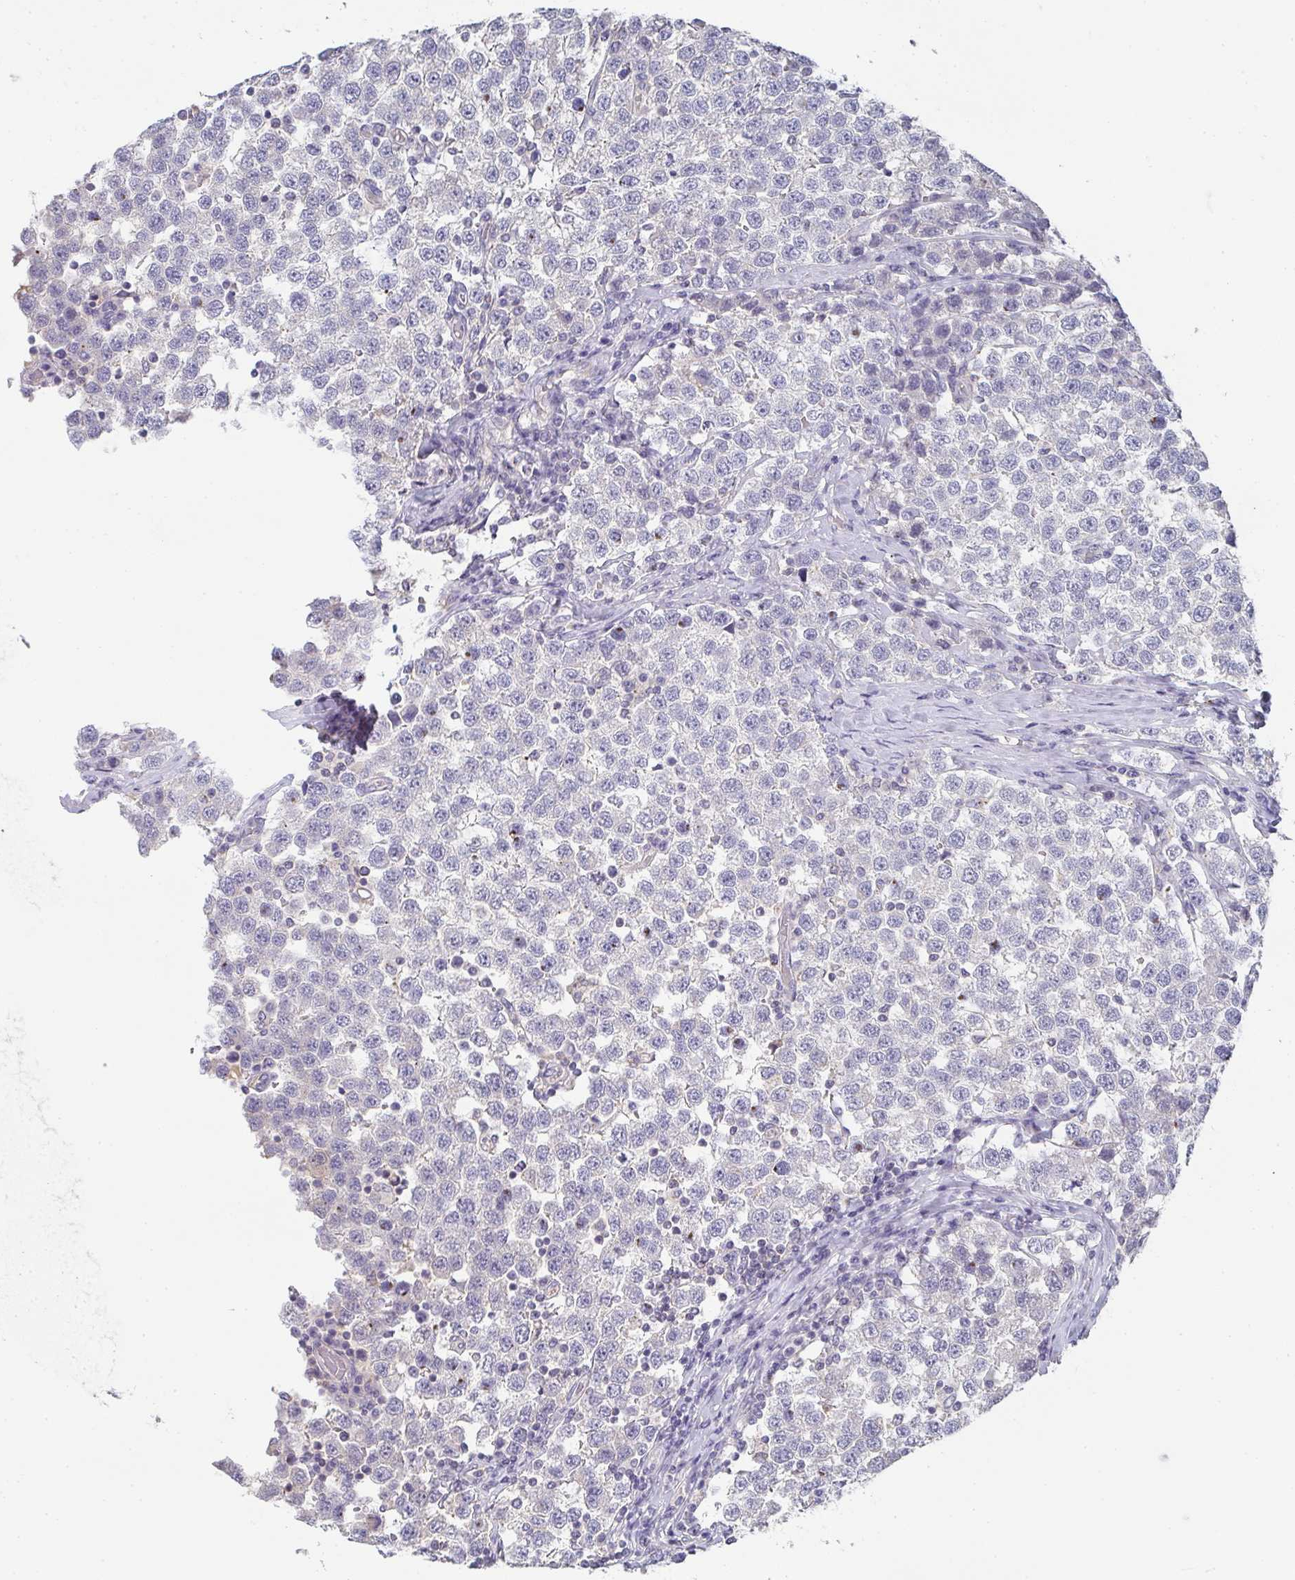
{"staining": {"intensity": "negative", "quantity": "none", "location": "none"}, "tissue": "testis cancer", "cell_type": "Tumor cells", "image_type": "cancer", "snomed": [{"axis": "morphology", "description": "Seminoma, NOS"}, {"axis": "topography", "description": "Testis"}], "caption": "Photomicrograph shows no significant protein expression in tumor cells of testis seminoma. (Immunohistochemistry (ihc), brightfield microscopy, high magnification).", "gene": "CHMP5", "patient": {"sex": "male", "age": 34}}